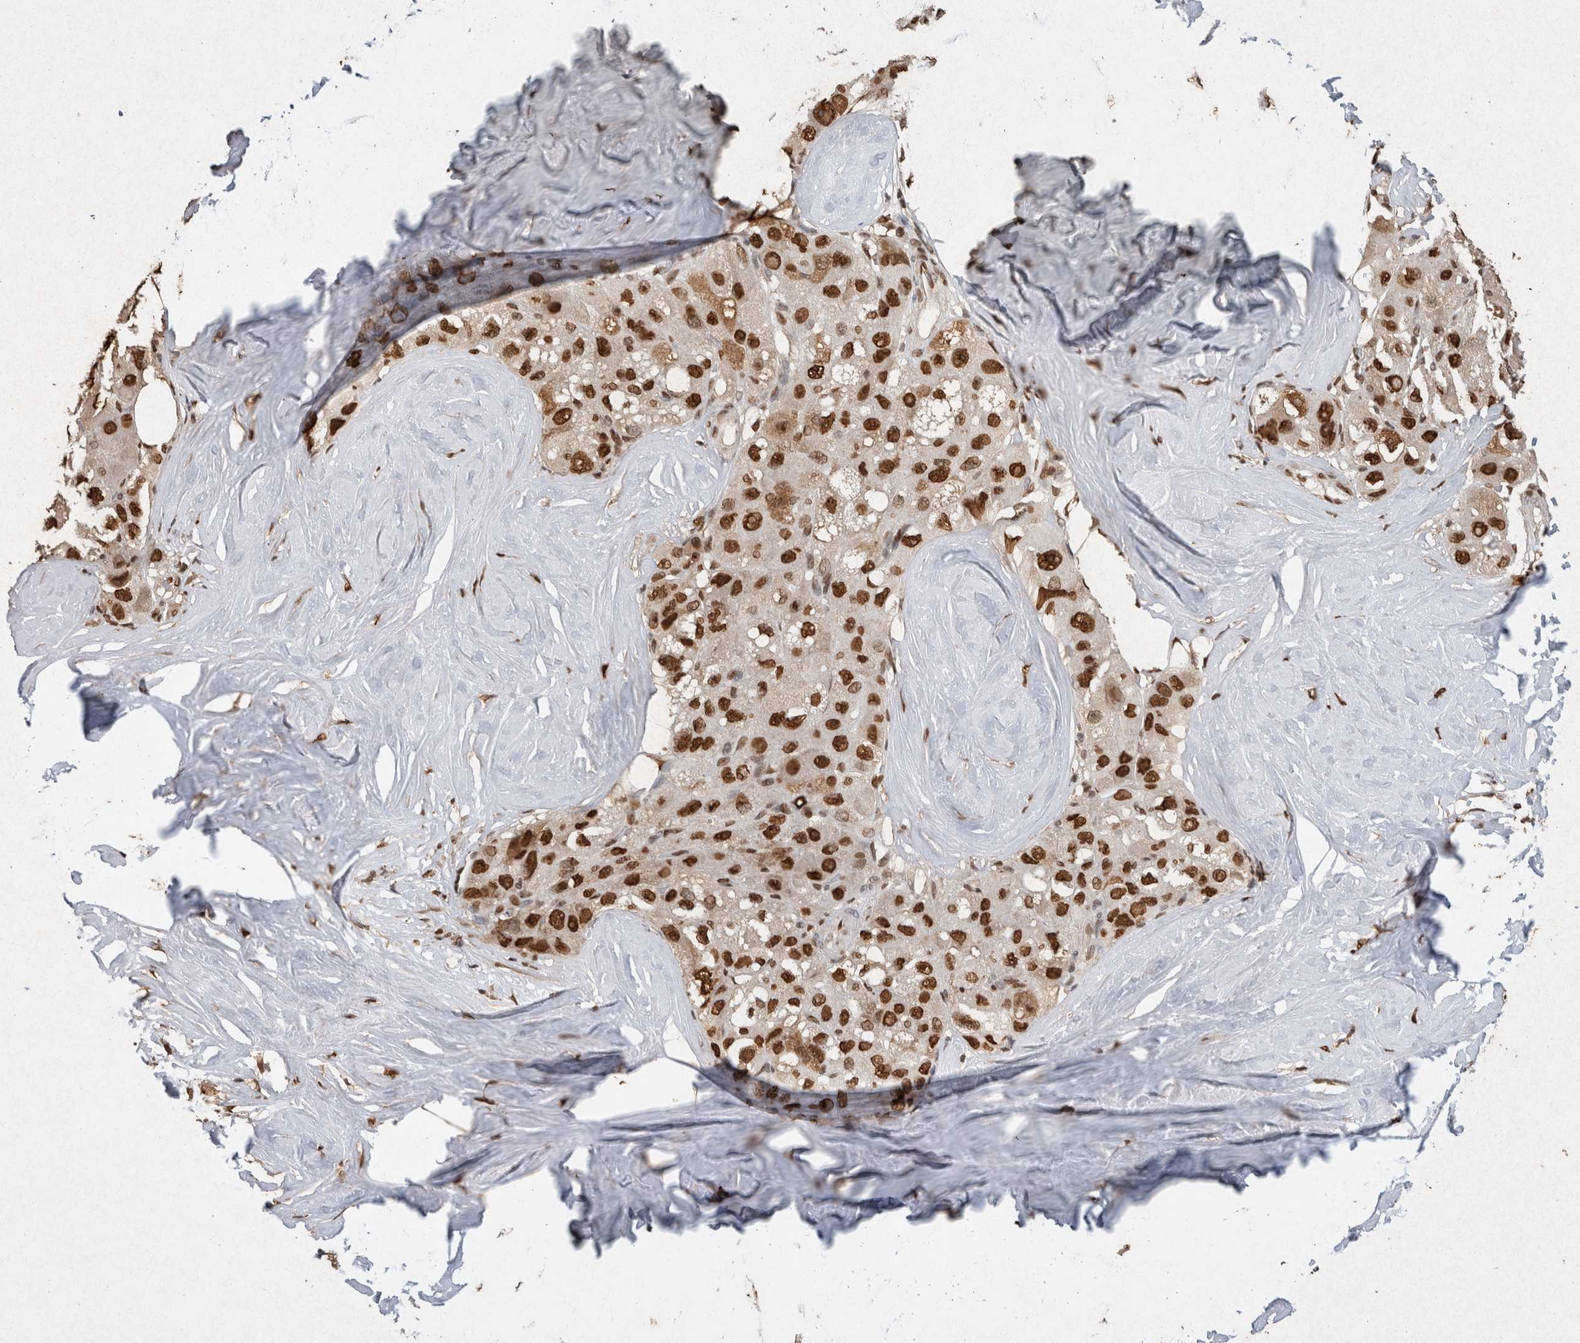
{"staining": {"intensity": "strong", "quantity": ">75%", "location": "nuclear"}, "tissue": "liver cancer", "cell_type": "Tumor cells", "image_type": "cancer", "snomed": [{"axis": "morphology", "description": "Carcinoma, Hepatocellular, NOS"}, {"axis": "topography", "description": "Liver"}], "caption": "A high-resolution histopathology image shows immunohistochemistry (IHC) staining of hepatocellular carcinoma (liver), which demonstrates strong nuclear staining in approximately >75% of tumor cells.", "gene": "HDGF", "patient": {"sex": "male", "age": 80}}